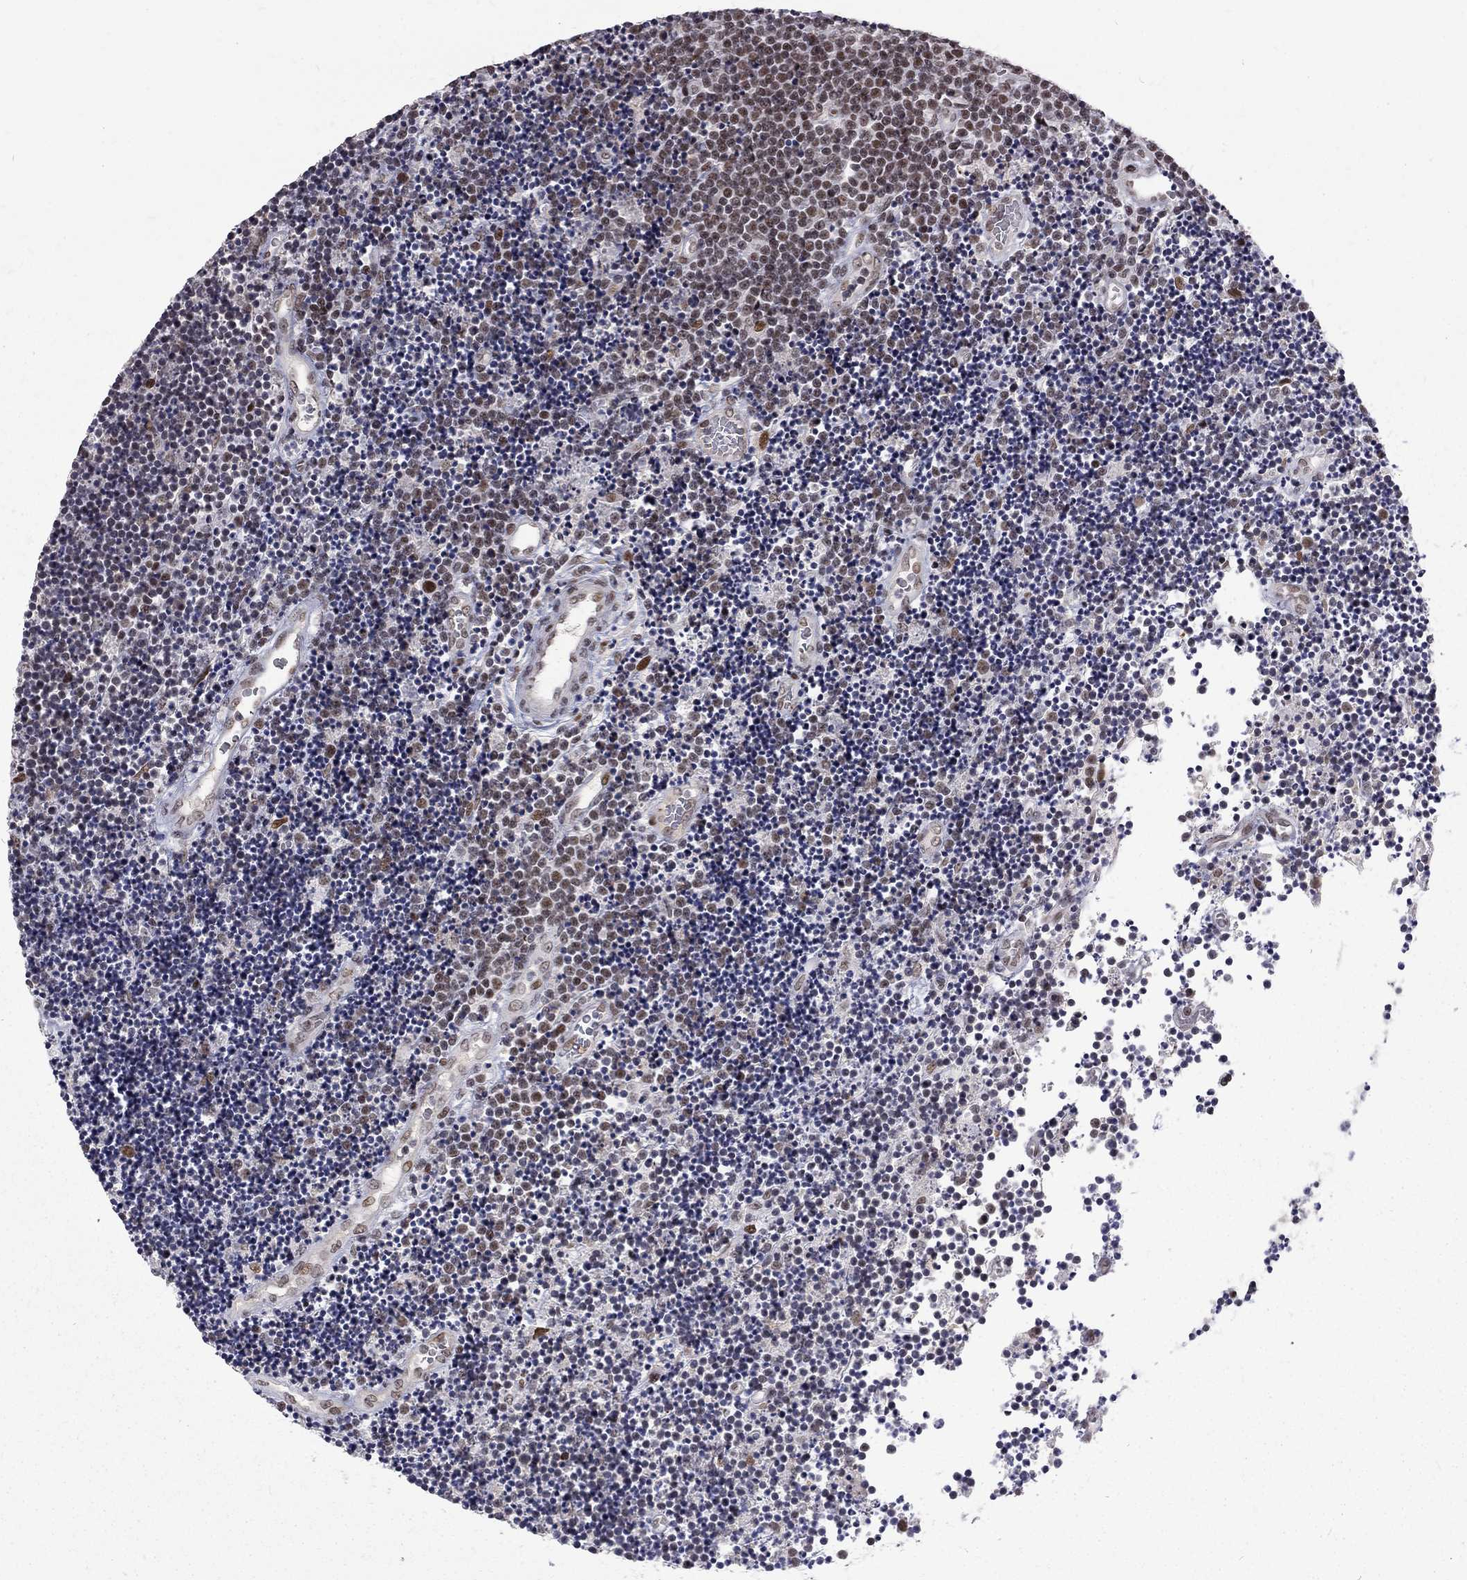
{"staining": {"intensity": "moderate", "quantity": "25%-75%", "location": "nuclear"}, "tissue": "lymphoma", "cell_type": "Tumor cells", "image_type": "cancer", "snomed": [{"axis": "morphology", "description": "Malignant lymphoma, non-Hodgkin's type, Low grade"}, {"axis": "topography", "description": "Brain"}], "caption": "Immunohistochemistry staining of low-grade malignant lymphoma, non-Hodgkin's type, which displays medium levels of moderate nuclear staining in approximately 25%-75% of tumor cells indicating moderate nuclear protein staining. The staining was performed using DAB (brown) for protein detection and nuclei were counterstained in hematoxylin (blue).", "gene": "TCEAL1", "patient": {"sex": "female", "age": 66}}